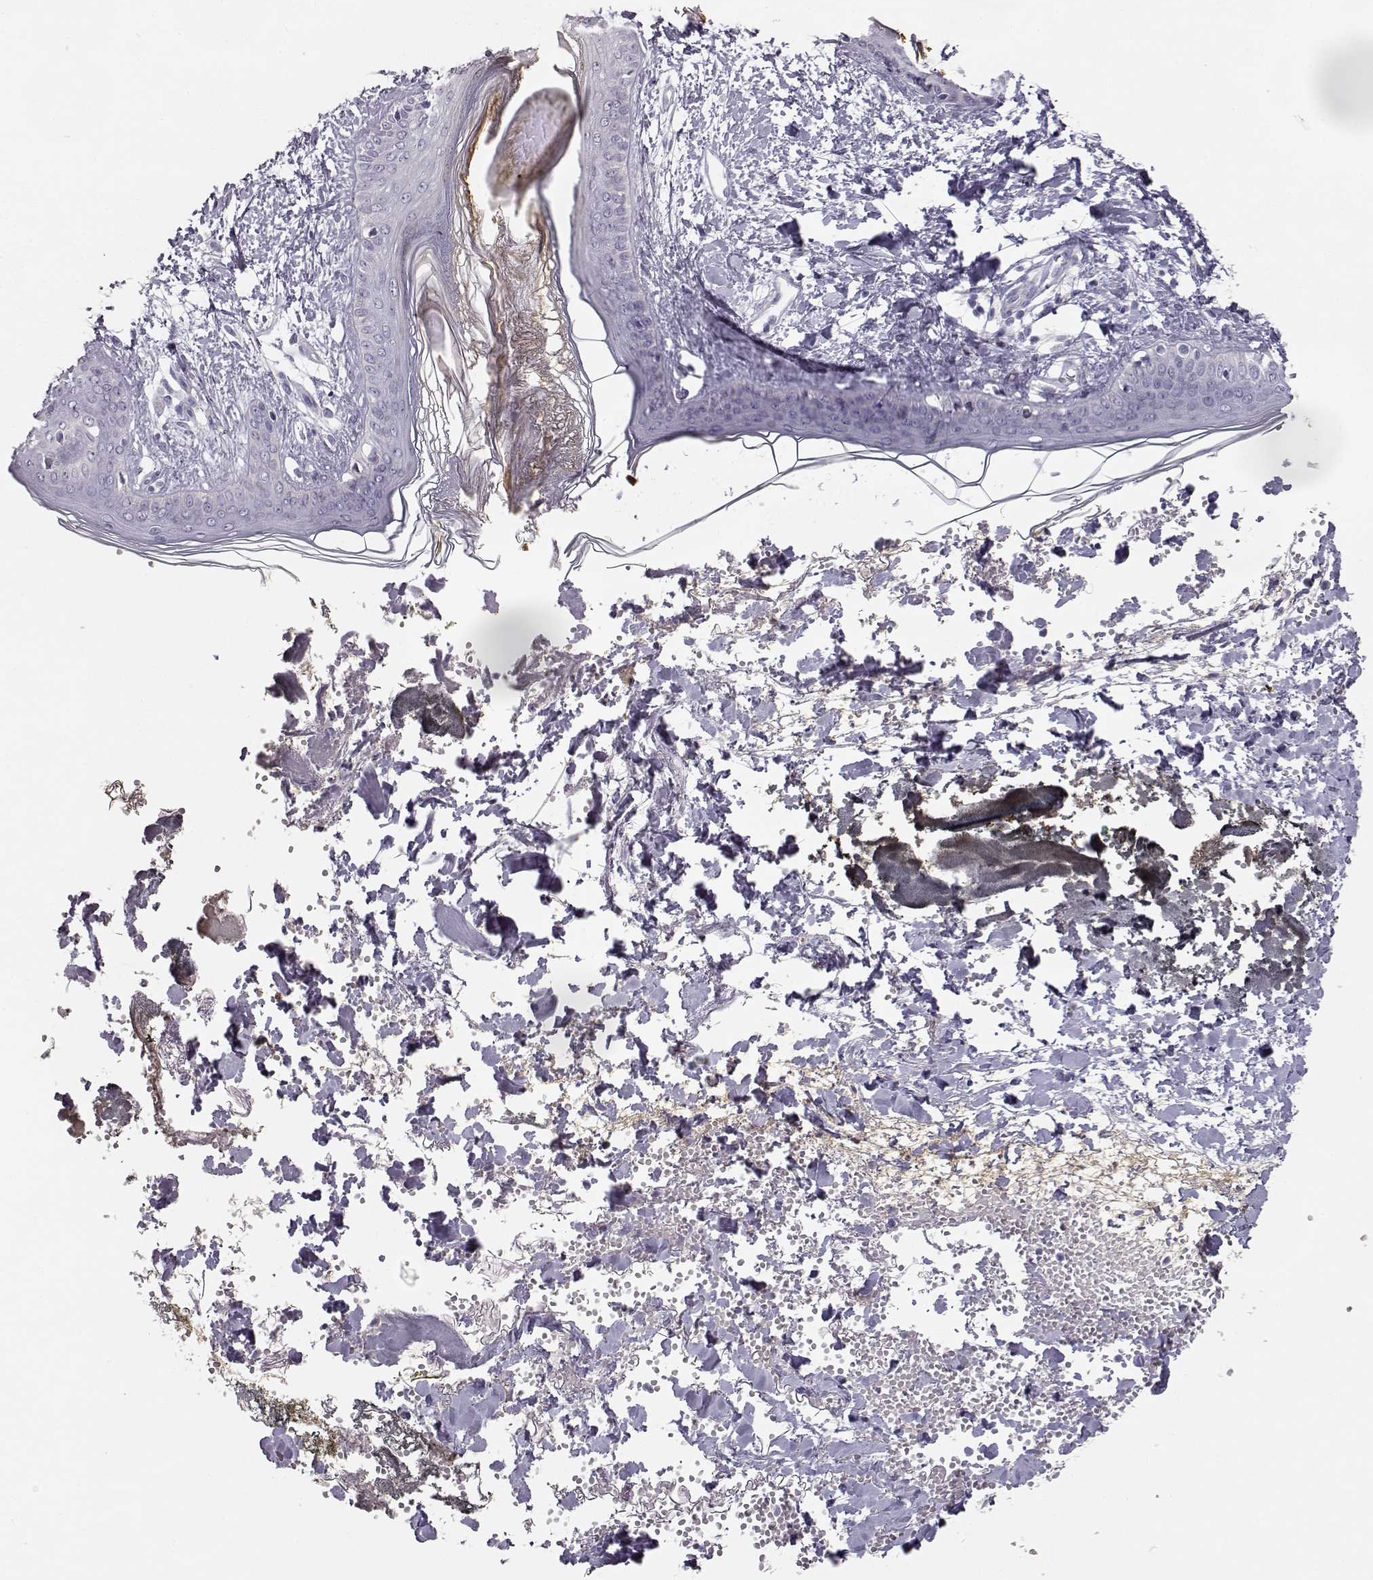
{"staining": {"intensity": "negative", "quantity": "none", "location": "none"}, "tissue": "skin", "cell_type": "Fibroblasts", "image_type": "normal", "snomed": [{"axis": "morphology", "description": "Normal tissue, NOS"}, {"axis": "topography", "description": "Skin"}], "caption": "Protein analysis of benign skin exhibits no significant expression in fibroblasts.", "gene": "MYCBPAP", "patient": {"sex": "female", "age": 34}}